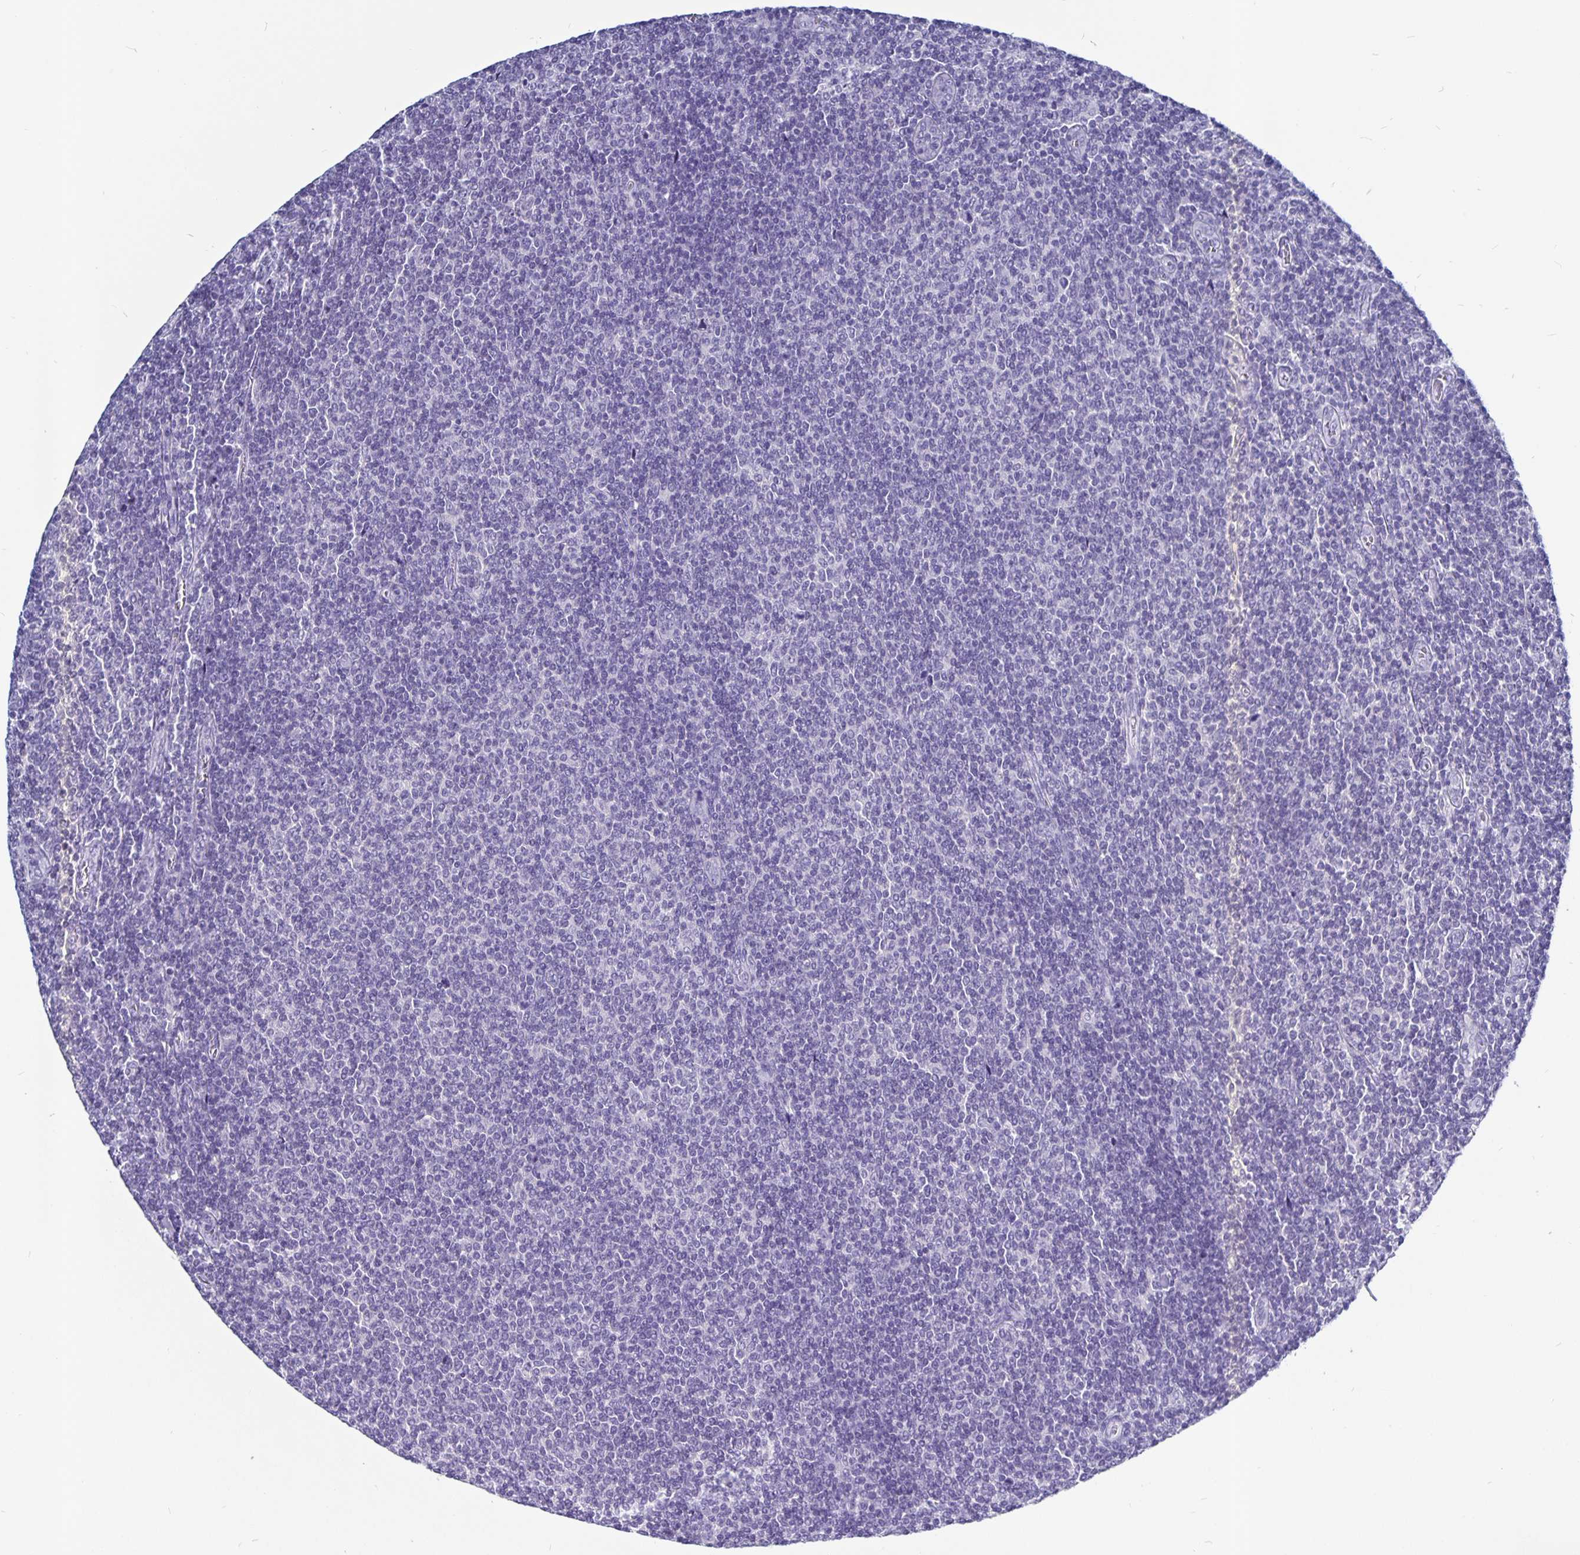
{"staining": {"intensity": "negative", "quantity": "none", "location": "none"}, "tissue": "lymphoma", "cell_type": "Tumor cells", "image_type": "cancer", "snomed": [{"axis": "morphology", "description": "Malignant lymphoma, non-Hodgkin's type, Low grade"}, {"axis": "topography", "description": "Lymph node"}], "caption": "An immunohistochemistry micrograph of low-grade malignant lymphoma, non-Hodgkin's type is shown. There is no staining in tumor cells of low-grade malignant lymphoma, non-Hodgkin's type.", "gene": "ODF3B", "patient": {"sex": "male", "age": 52}}